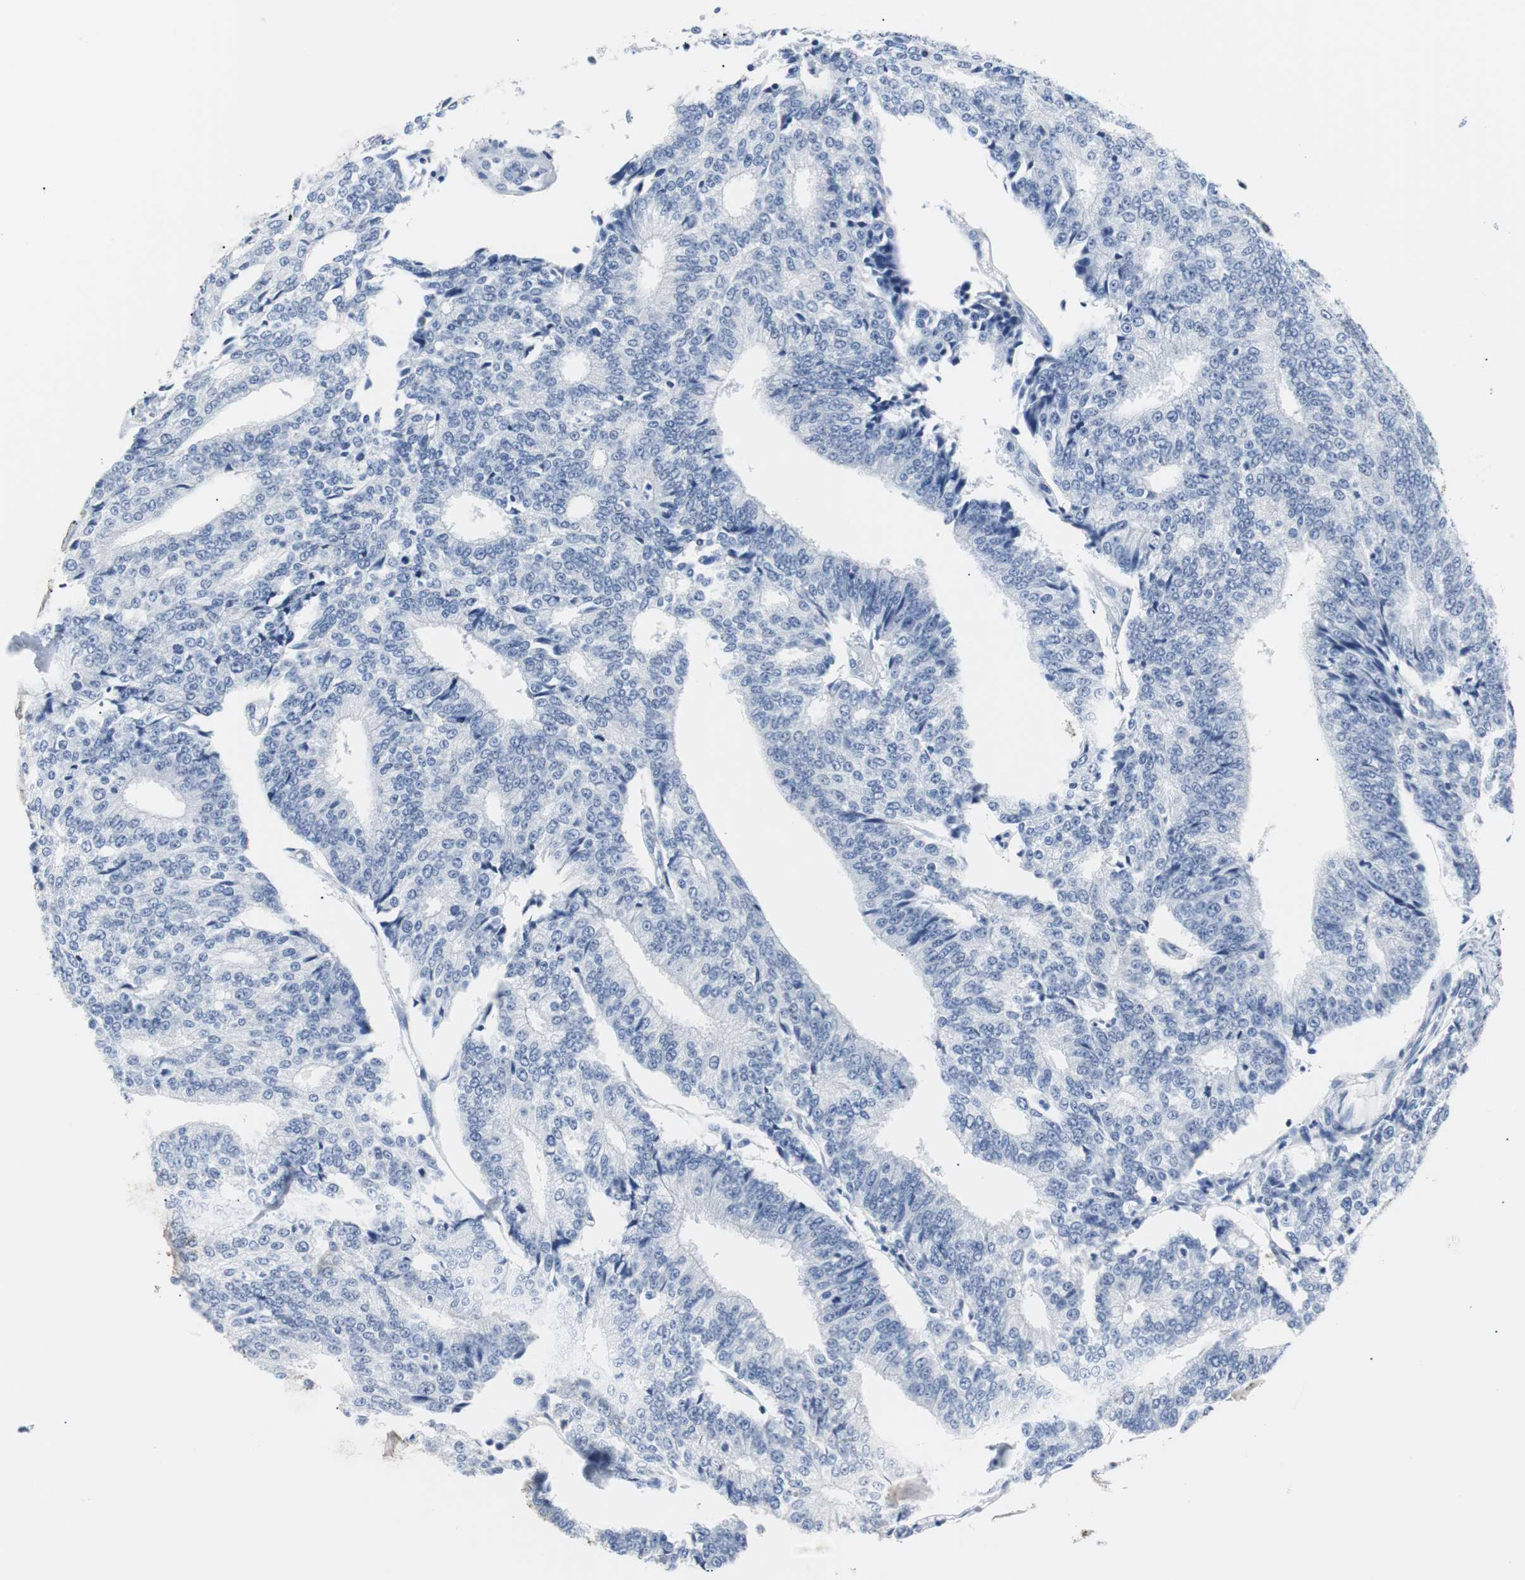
{"staining": {"intensity": "negative", "quantity": "none", "location": "none"}, "tissue": "prostate cancer", "cell_type": "Tumor cells", "image_type": "cancer", "snomed": [{"axis": "morphology", "description": "Adenocarcinoma, High grade"}, {"axis": "topography", "description": "Prostate"}], "caption": "Tumor cells are negative for brown protein staining in prostate cancer.", "gene": "GAP43", "patient": {"sex": "male", "age": 55}}